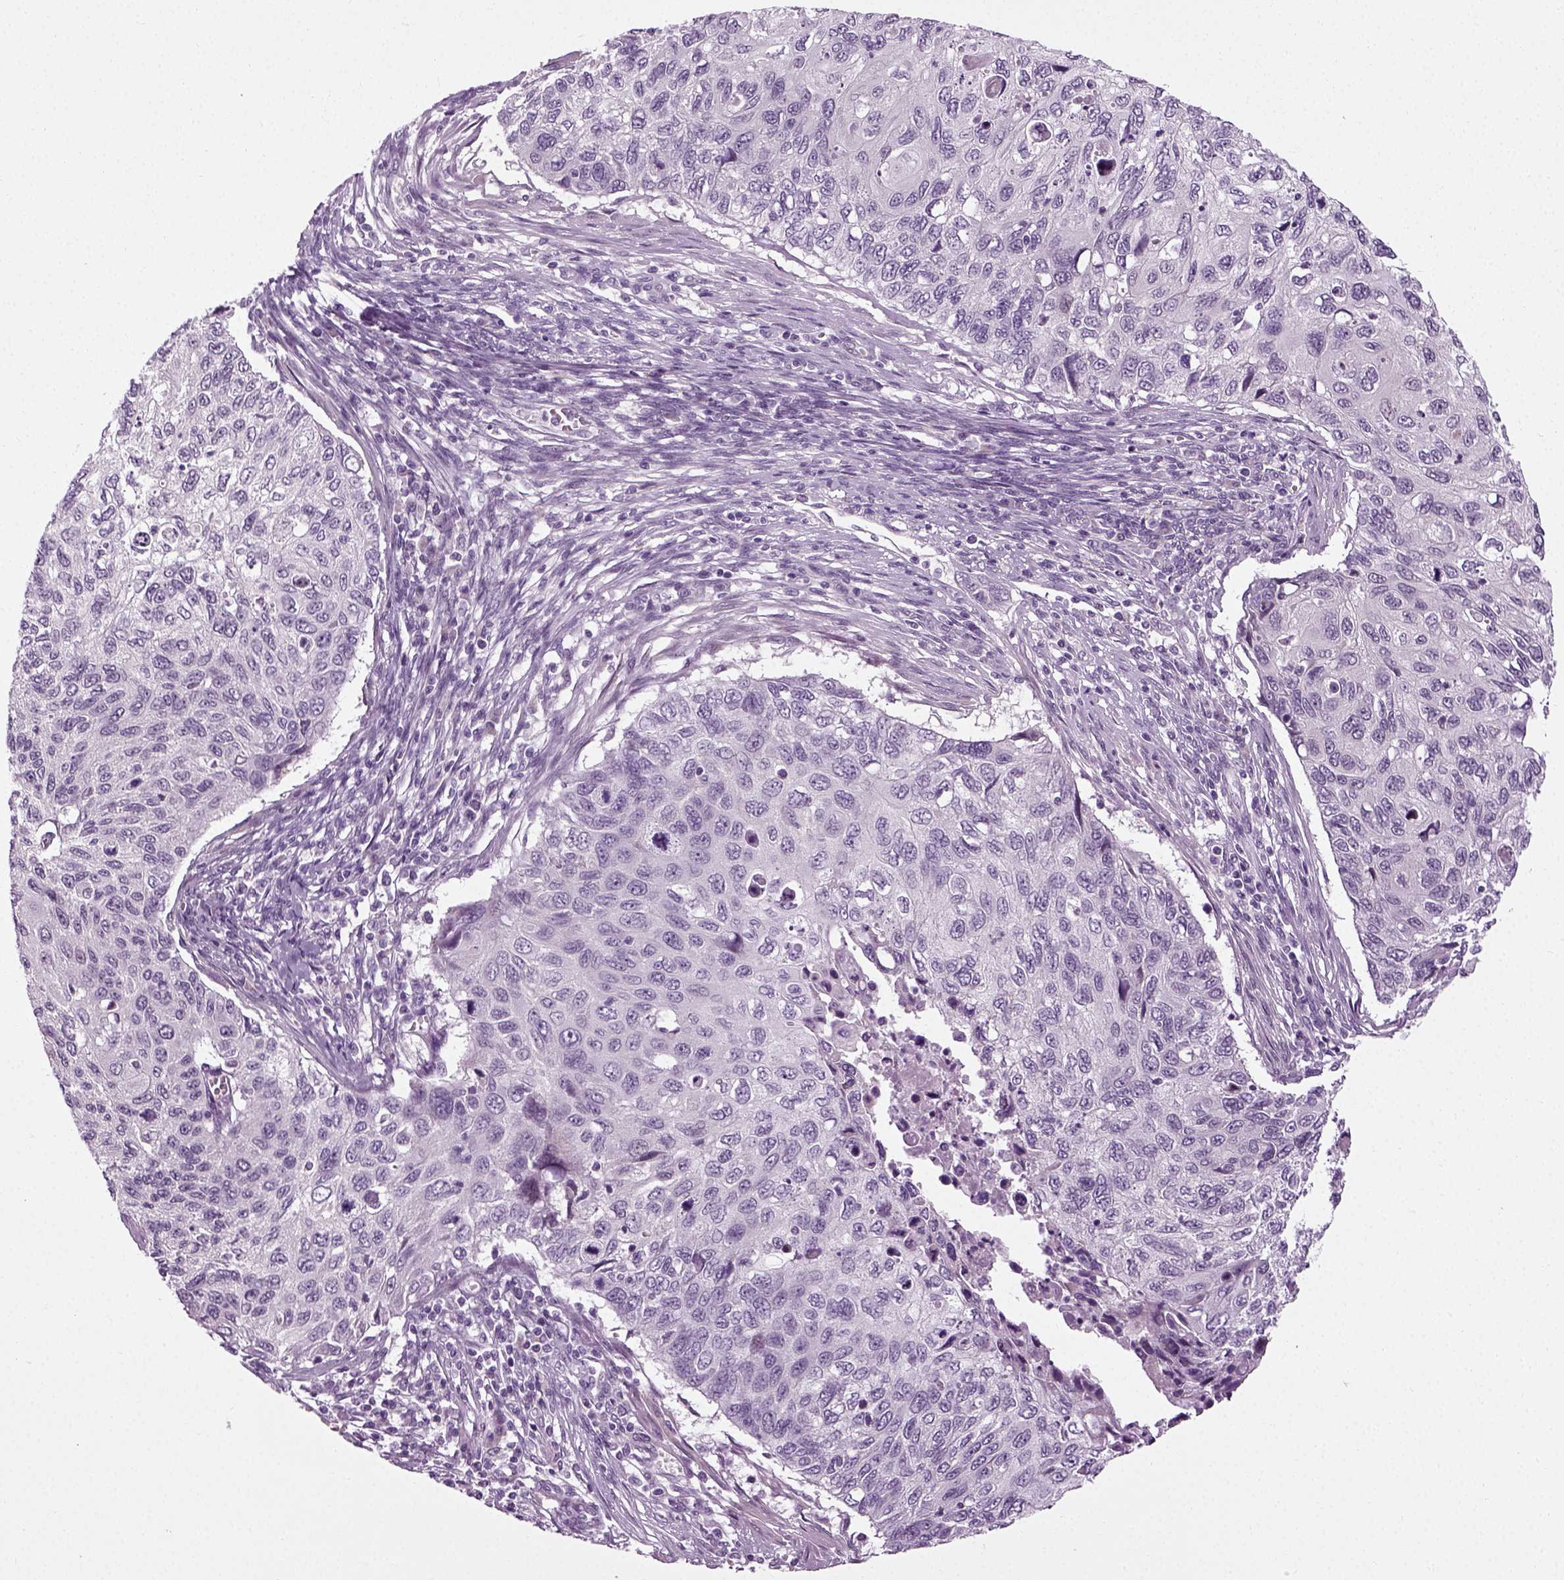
{"staining": {"intensity": "negative", "quantity": "none", "location": "none"}, "tissue": "cervical cancer", "cell_type": "Tumor cells", "image_type": "cancer", "snomed": [{"axis": "morphology", "description": "Squamous cell carcinoma, NOS"}, {"axis": "topography", "description": "Cervix"}], "caption": "Tumor cells show no significant protein staining in cervical squamous cell carcinoma.", "gene": "SCG5", "patient": {"sex": "female", "age": 70}}